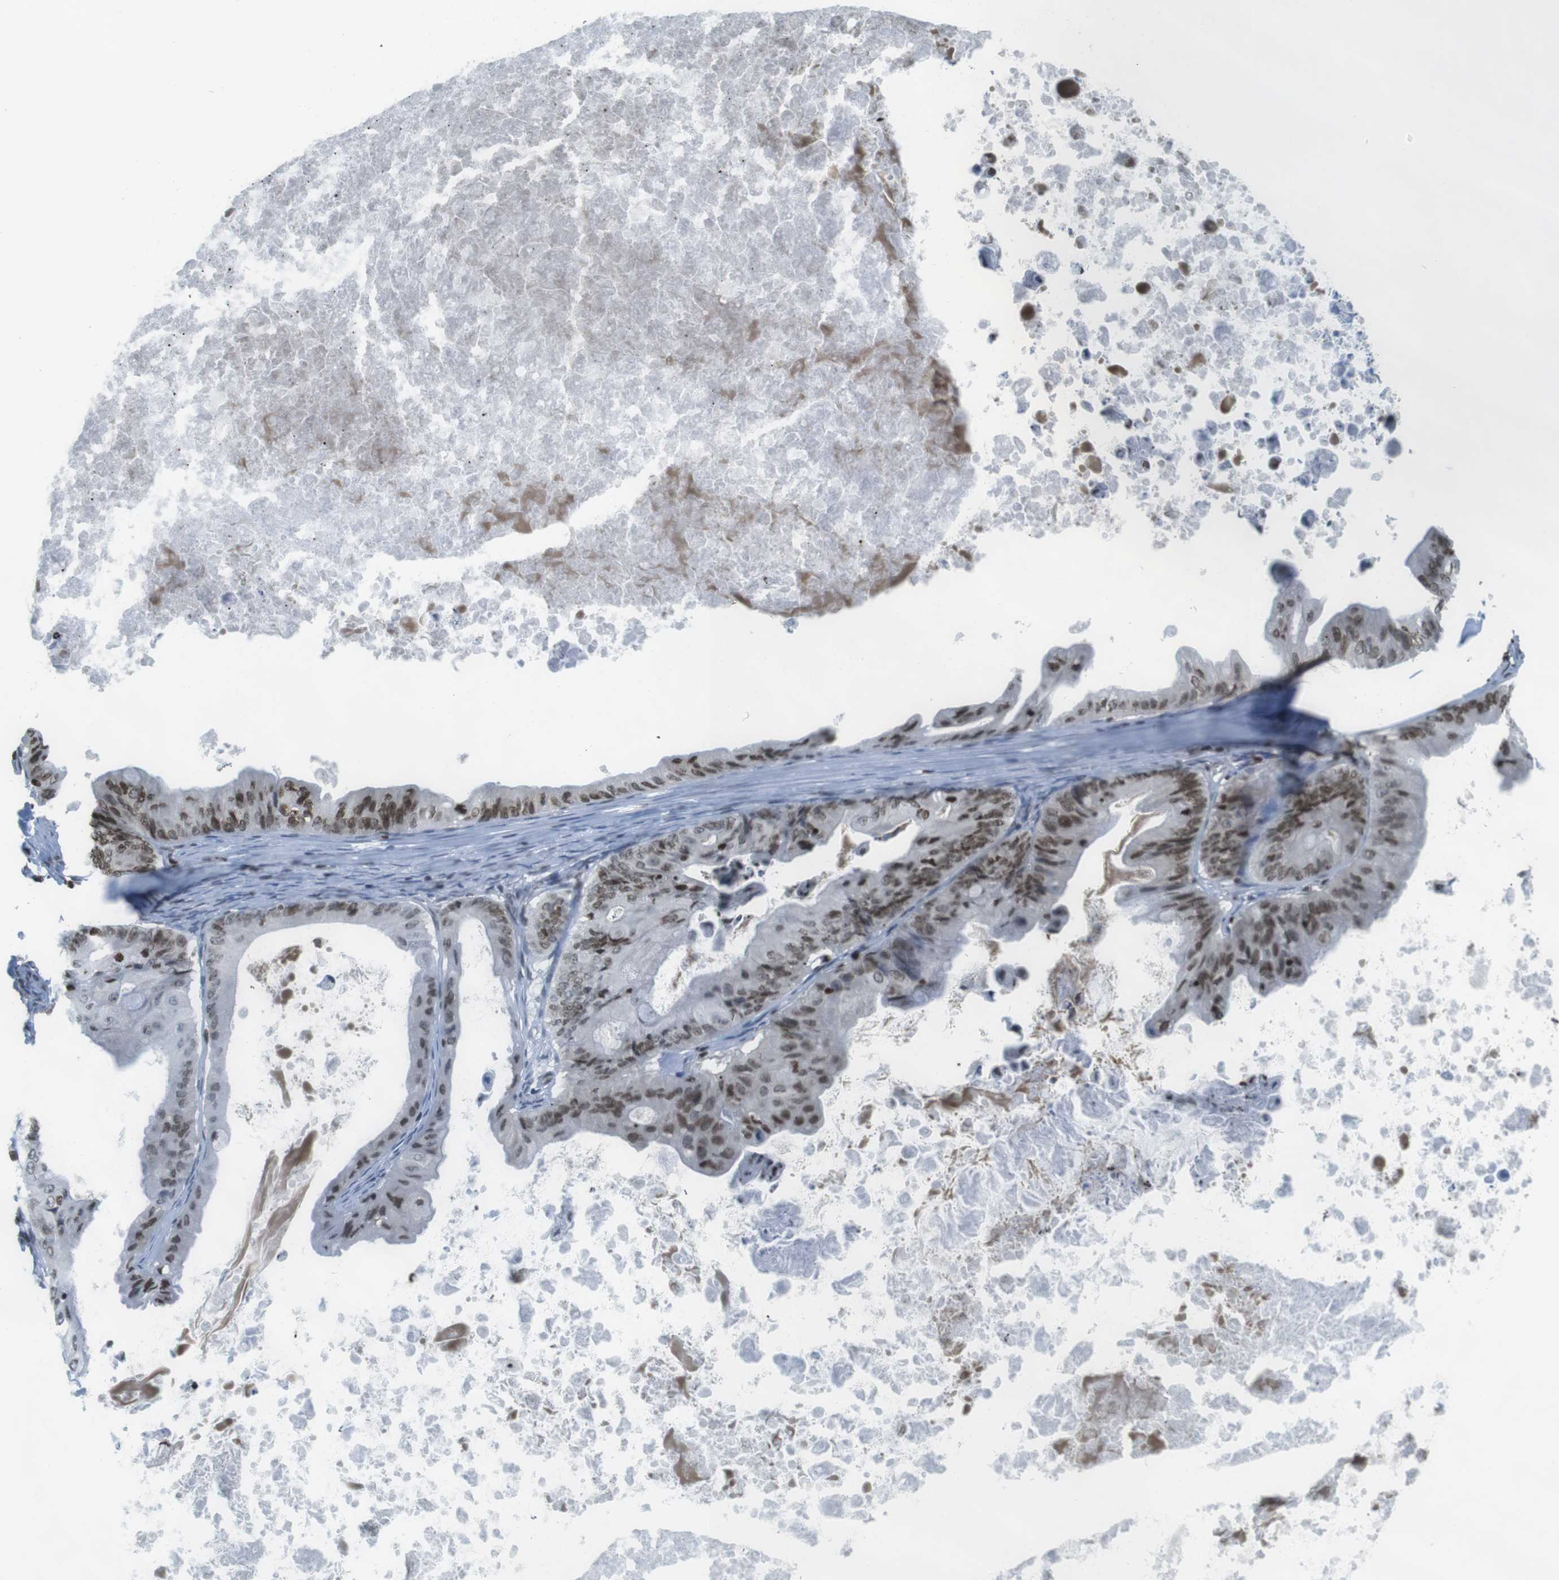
{"staining": {"intensity": "moderate", "quantity": ">75%", "location": "nuclear"}, "tissue": "ovarian cancer", "cell_type": "Tumor cells", "image_type": "cancer", "snomed": [{"axis": "morphology", "description": "Cystadenocarcinoma, mucinous, NOS"}, {"axis": "topography", "description": "Ovary"}], "caption": "Human ovarian cancer stained with a brown dye demonstrates moderate nuclear positive staining in about >75% of tumor cells.", "gene": "H2AC8", "patient": {"sex": "female", "age": 37}}